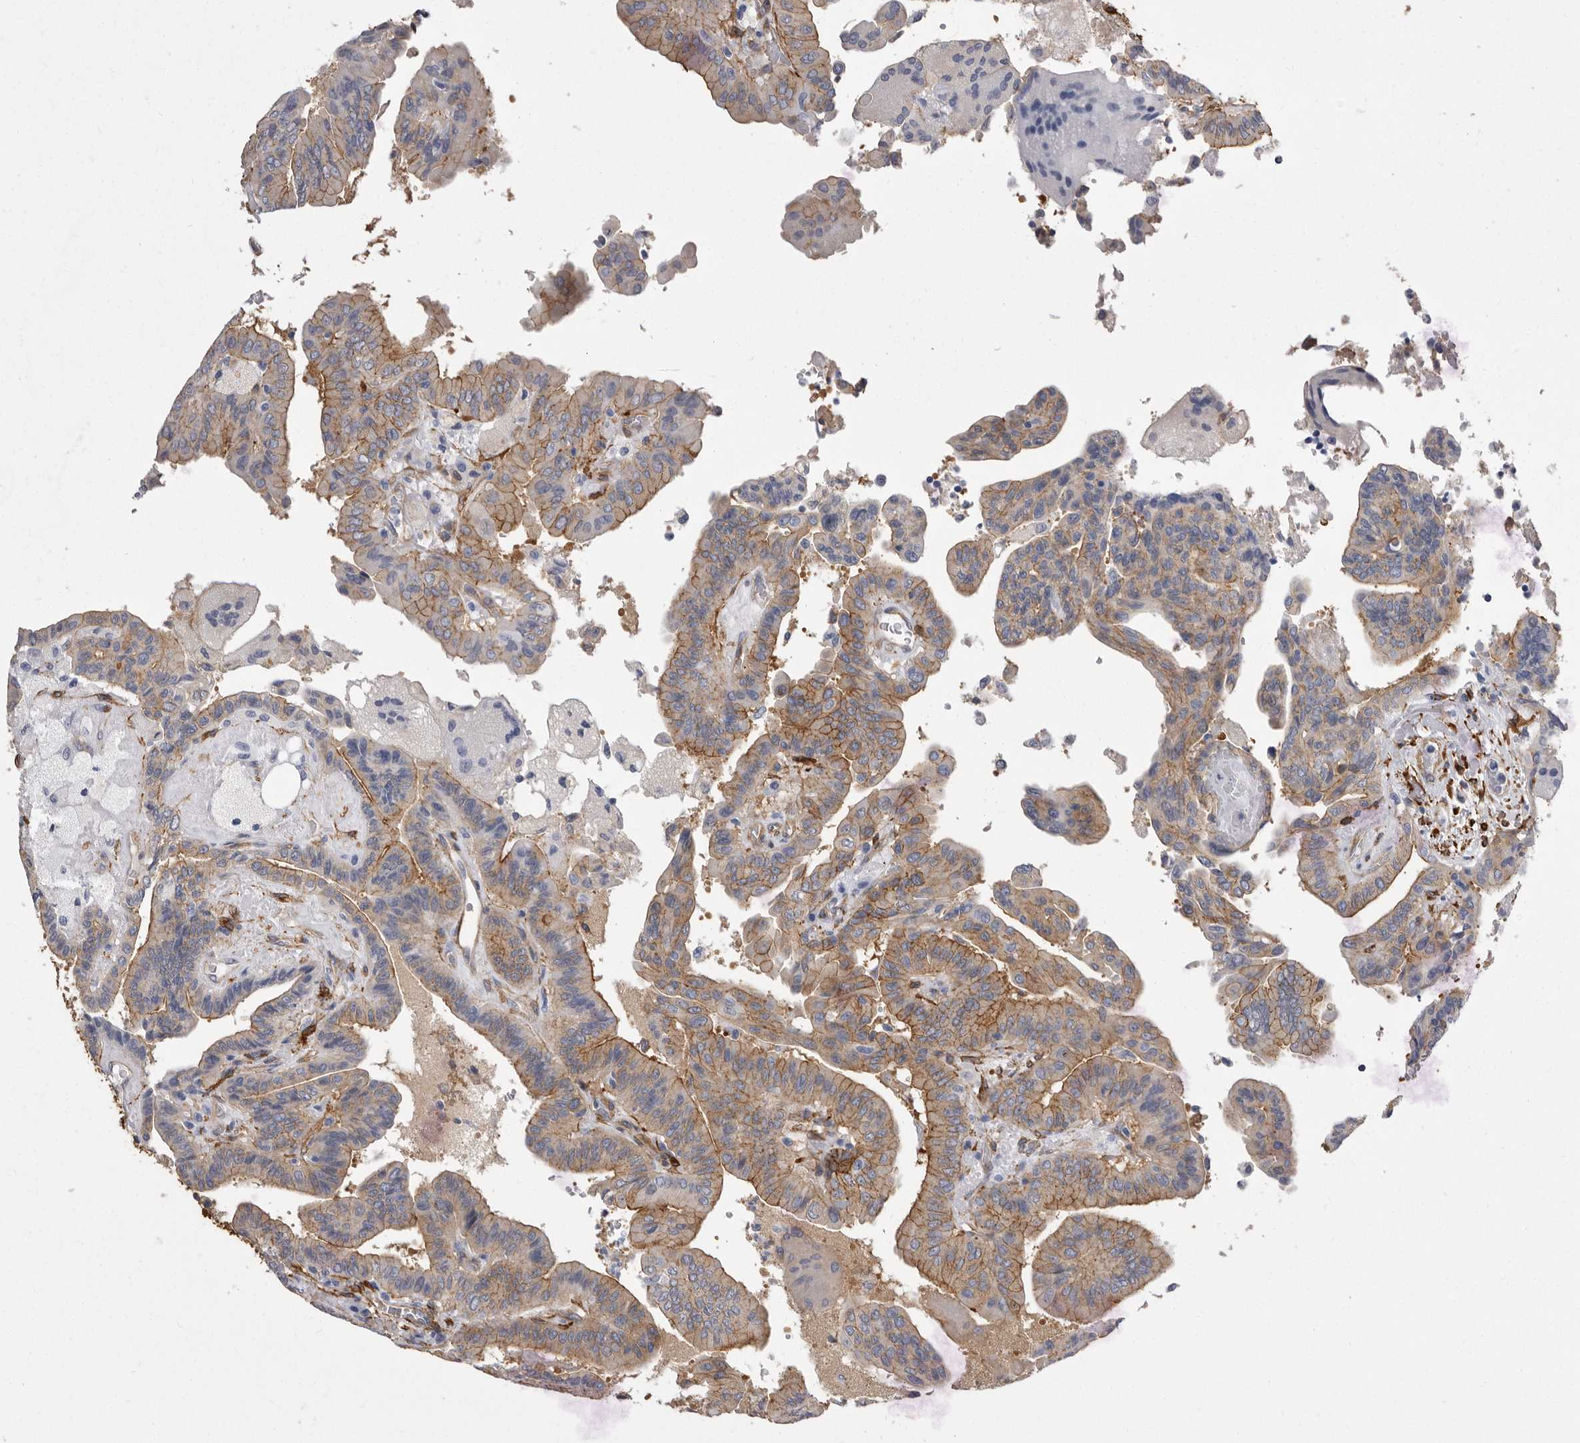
{"staining": {"intensity": "moderate", "quantity": "<25%", "location": "cytoplasmic/membranous"}, "tissue": "thyroid cancer", "cell_type": "Tumor cells", "image_type": "cancer", "snomed": [{"axis": "morphology", "description": "Papillary adenocarcinoma, NOS"}, {"axis": "topography", "description": "Thyroid gland"}], "caption": "A high-resolution photomicrograph shows immunohistochemistry (IHC) staining of papillary adenocarcinoma (thyroid), which demonstrates moderate cytoplasmic/membranous positivity in about <25% of tumor cells.", "gene": "ENAH", "patient": {"sex": "male", "age": 33}}